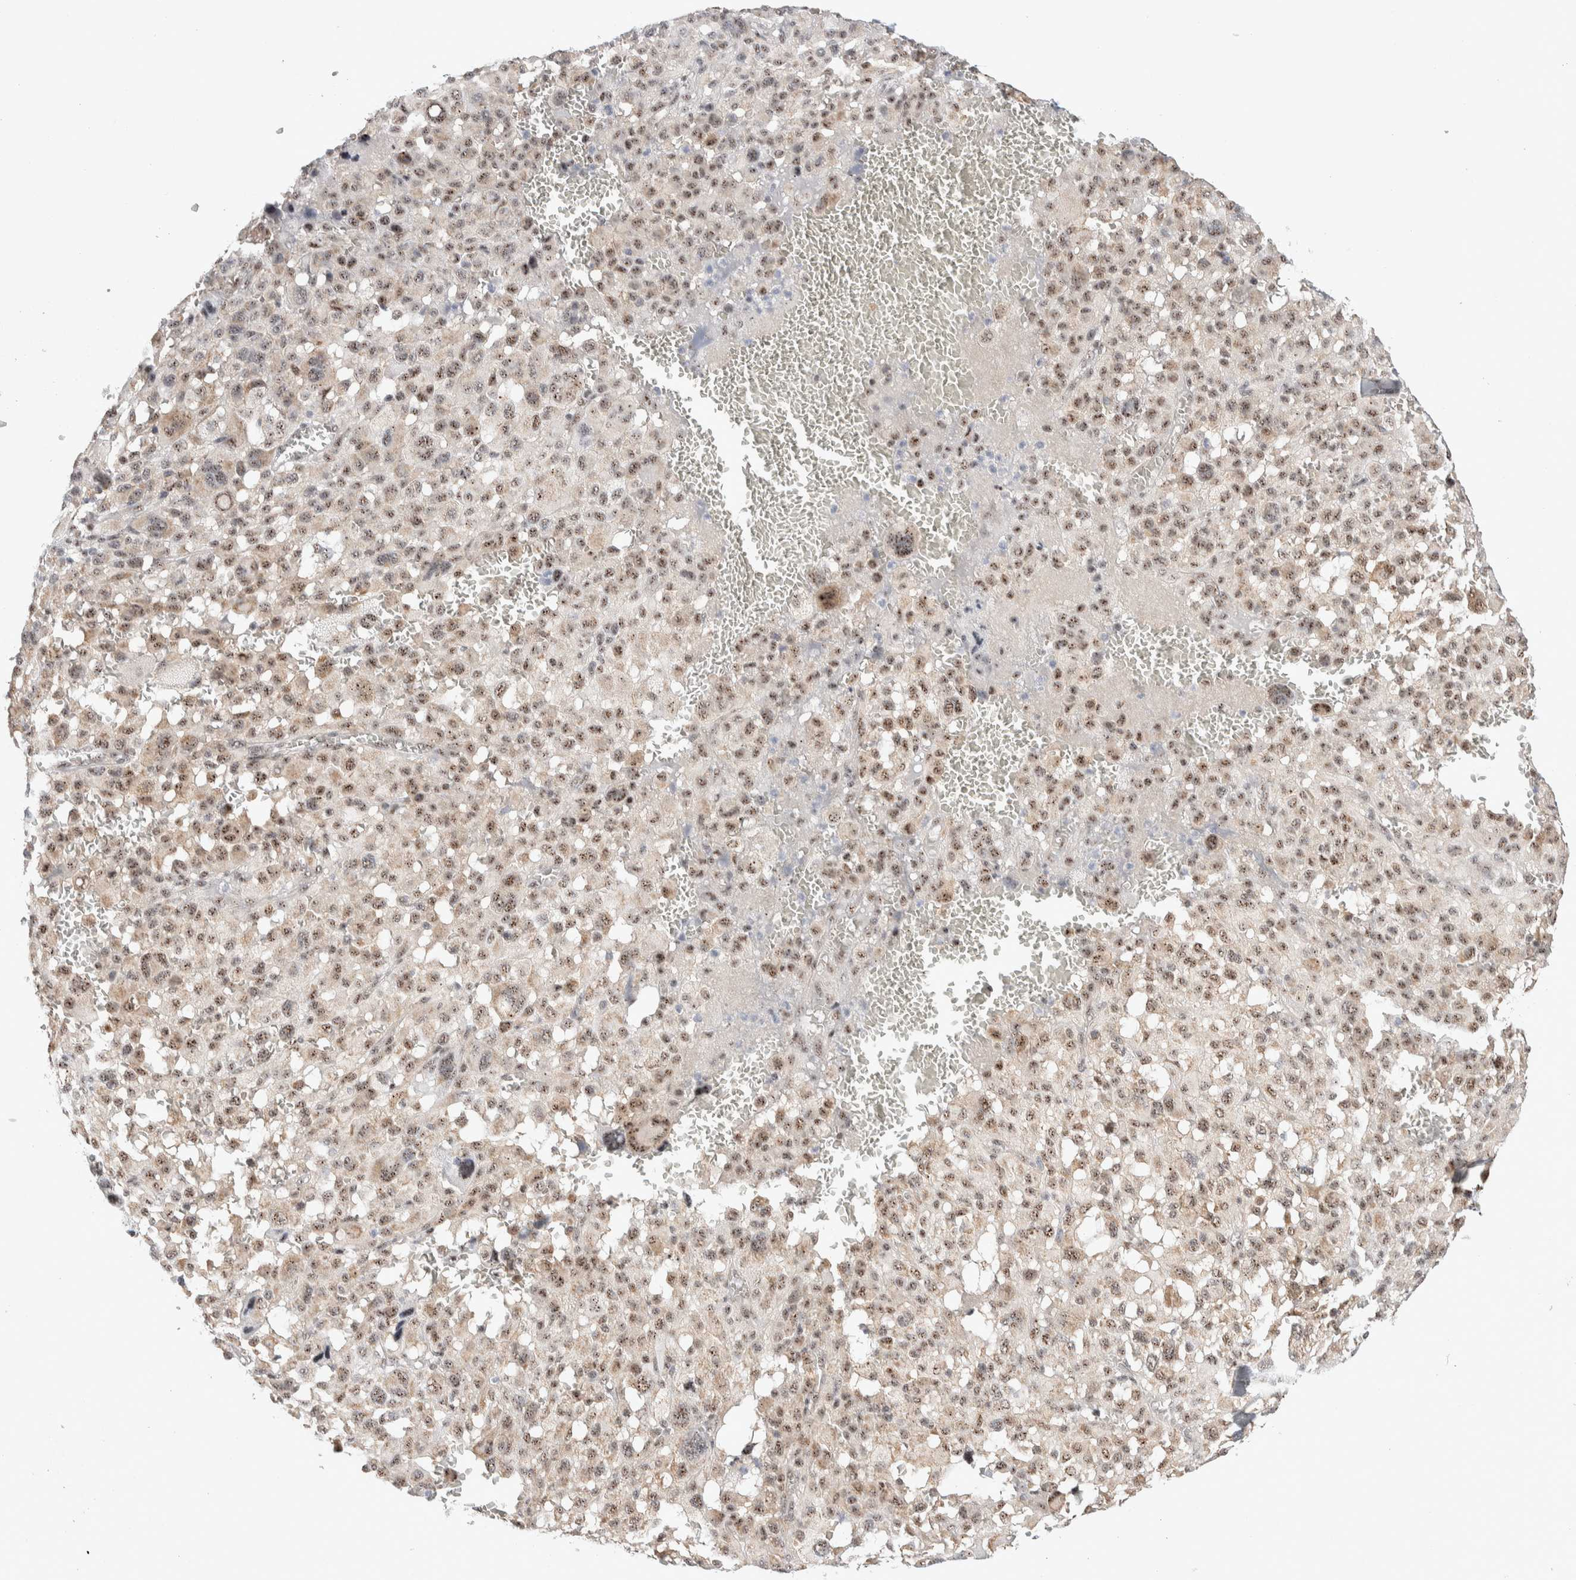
{"staining": {"intensity": "moderate", "quantity": ">75%", "location": "nuclear"}, "tissue": "melanoma", "cell_type": "Tumor cells", "image_type": "cancer", "snomed": [{"axis": "morphology", "description": "Malignant melanoma, Metastatic site"}, {"axis": "topography", "description": "Skin"}], "caption": "Moderate nuclear staining is seen in about >75% of tumor cells in malignant melanoma (metastatic site).", "gene": "ZNF695", "patient": {"sex": "female", "age": 74}}